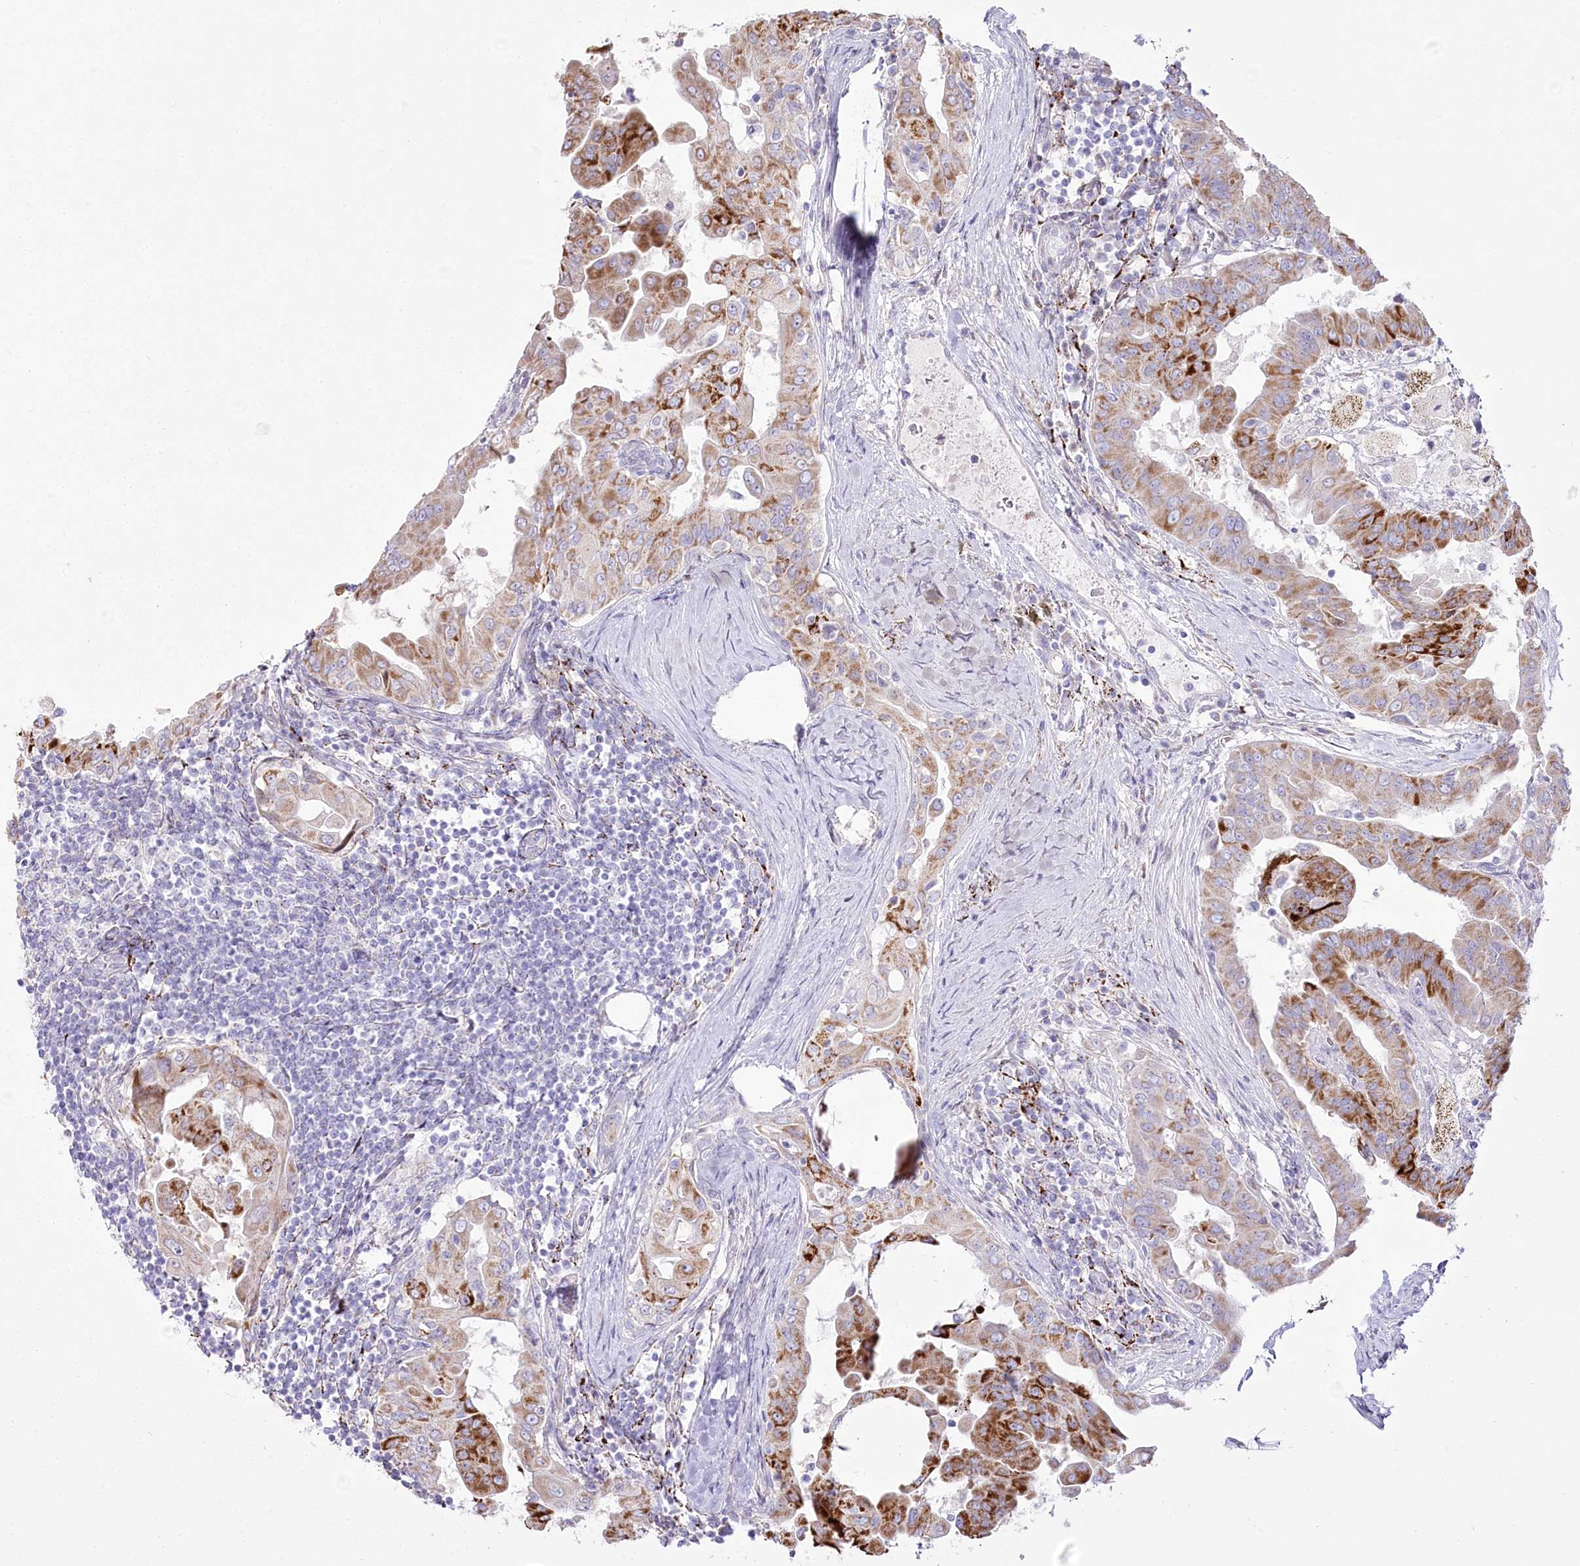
{"staining": {"intensity": "strong", "quantity": "<25%", "location": "cytoplasmic/membranous"}, "tissue": "thyroid cancer", "cell_type": "Tumor cells", "image_type": "cancer", "snomed": [{"axis": "morphology", "description": "Papillary adenocarcinoma, NOS"}, {"axis": "topography", "description": "Thyroid gland"}], "caption": "A brown stain labels strong cytoplasmic/membranous staining of a protein in thyroid papillary adenocarcinoma tumor cells.", "gene": "CEP164", "patient": {"sex": "male", "age": 33}}